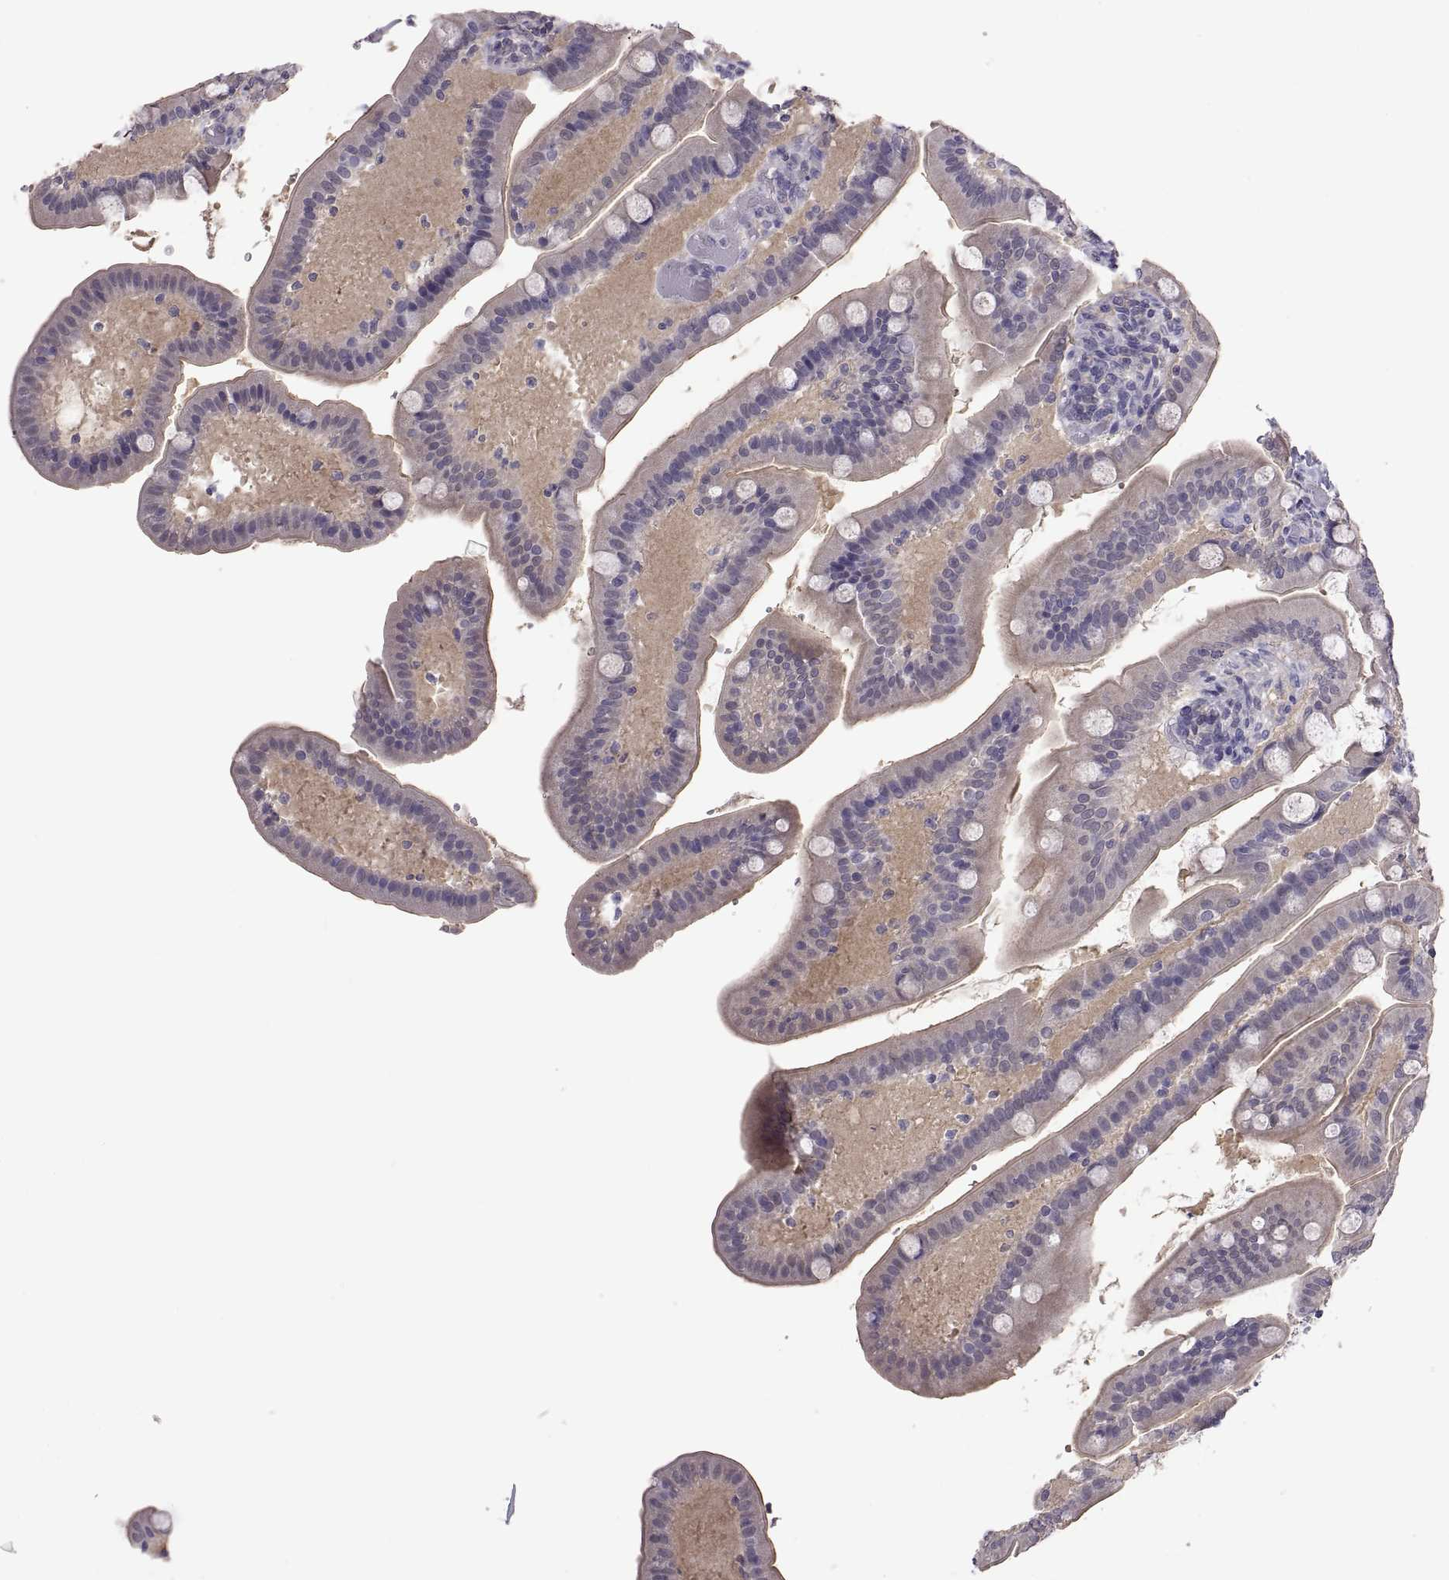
{"staining": {"intensity": "negative", "quantity": "none", "location": "none"}, "tissue": "small intestine", "cell_type": "Glandular cells", "image_type": "normal", "snomed": [{"axis": "morphology", "description": "Normal tissue, NOS"}, {"axis": "topography", "description": "Small intestine"}], "caption": "This is an immunohistochemistry micrograph of normal human small intestine. There is no expression in glandular cells.", "gene": "FGF9", "patient": {"sex": "male", "age": 66}}